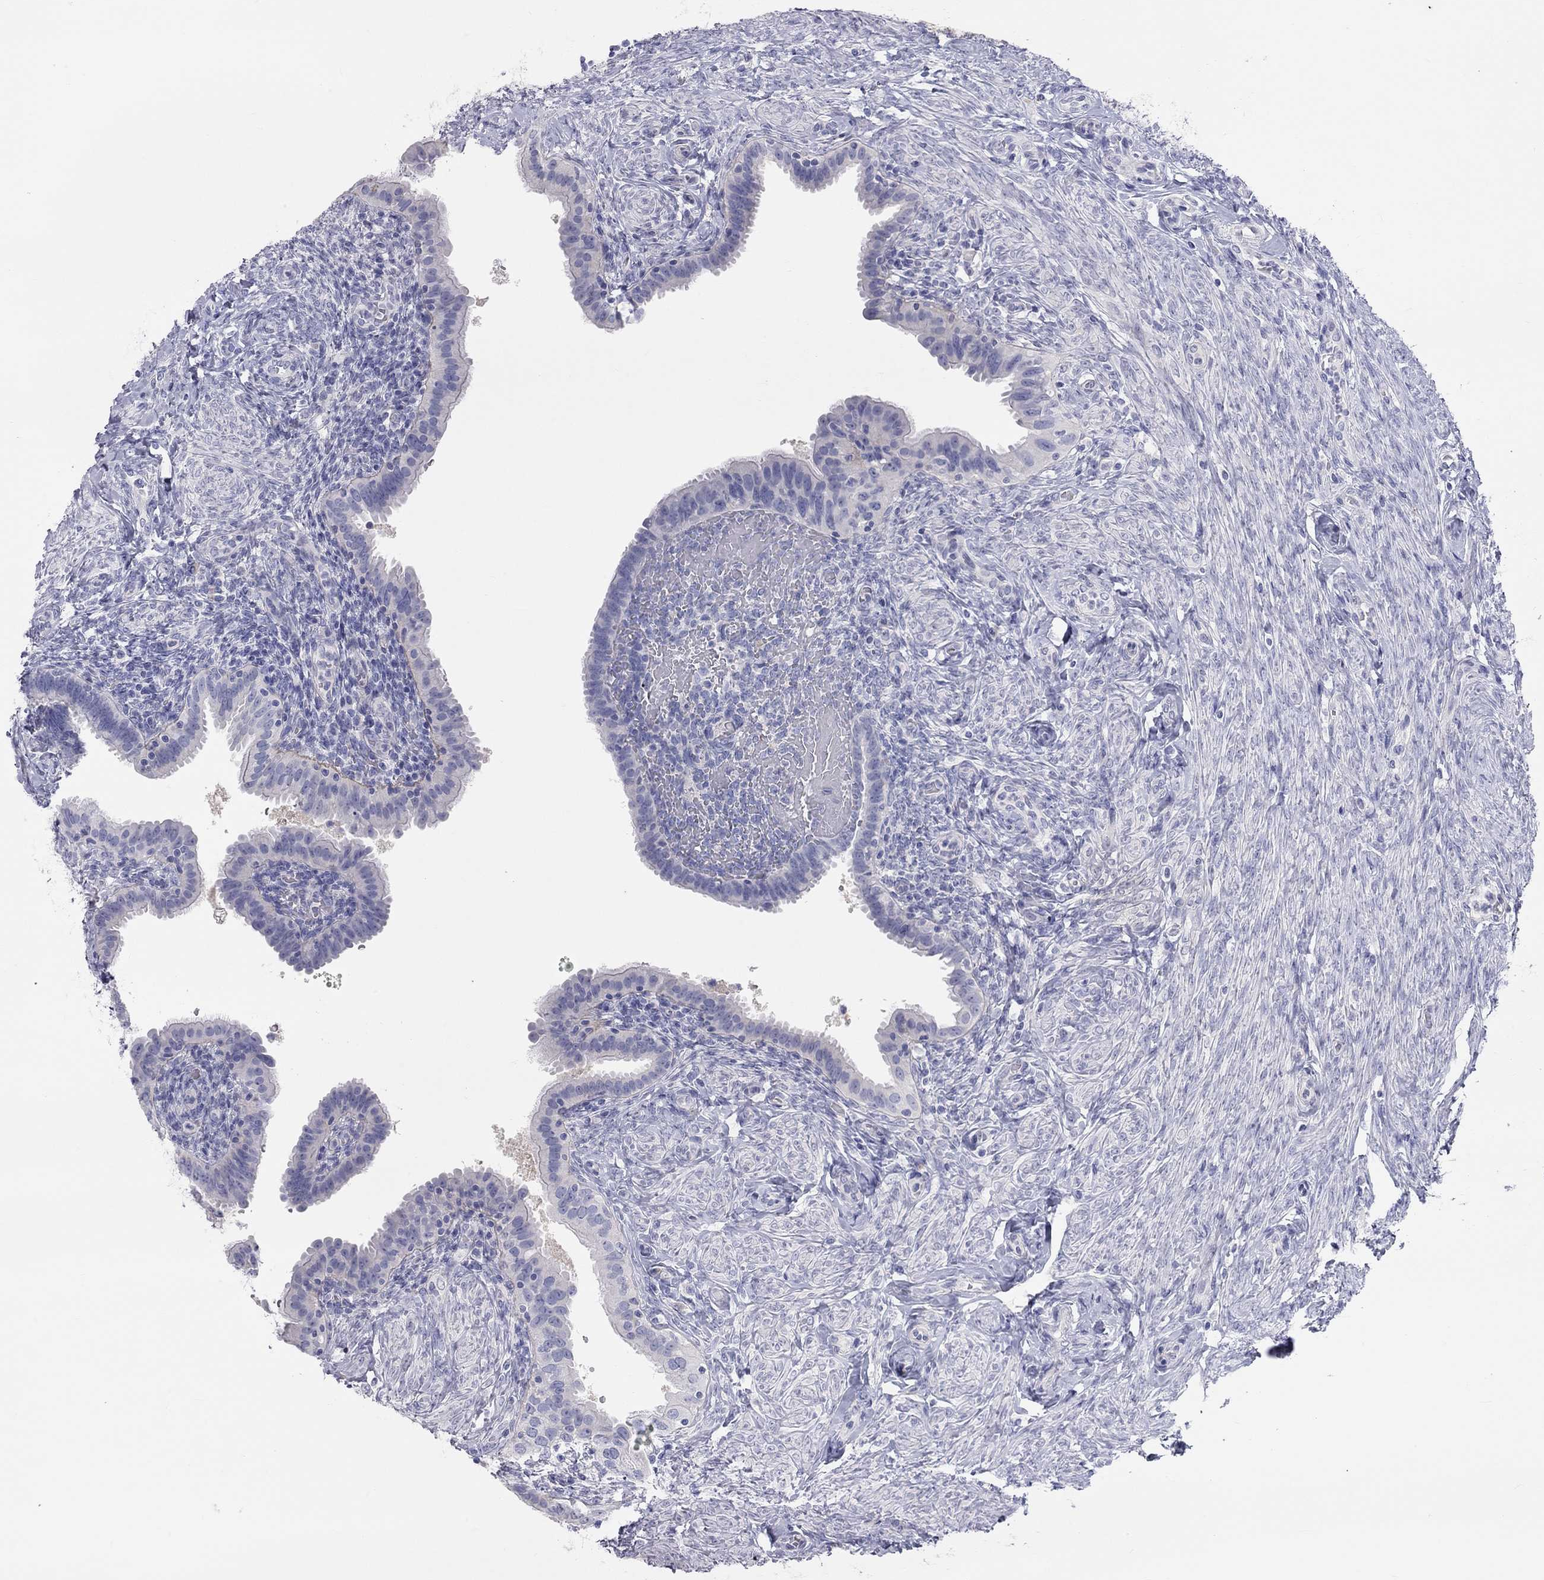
{"staining": {"intensity": "negative", "quantity": "none", "location": "none"}, "tissue": "fallopian tube", "cell_type": "Glandular cells", "image_type": "normal", "snomed": [{"axis": "morphology", "description": "Normal tissue, NOS"}, {"axis": "topography", "description": "Fallopian tube"}], "caption": "IHC of unremarkable fallopian tube displays no expression in glandular cells. Brightfield microscopy of immunohistochemistry (IHC) stained with DAB (brown) and hematoxylin (blue), captured at high magnification.", "gene": "ST7L", "patient": {"sex": "female", "age": 41}}